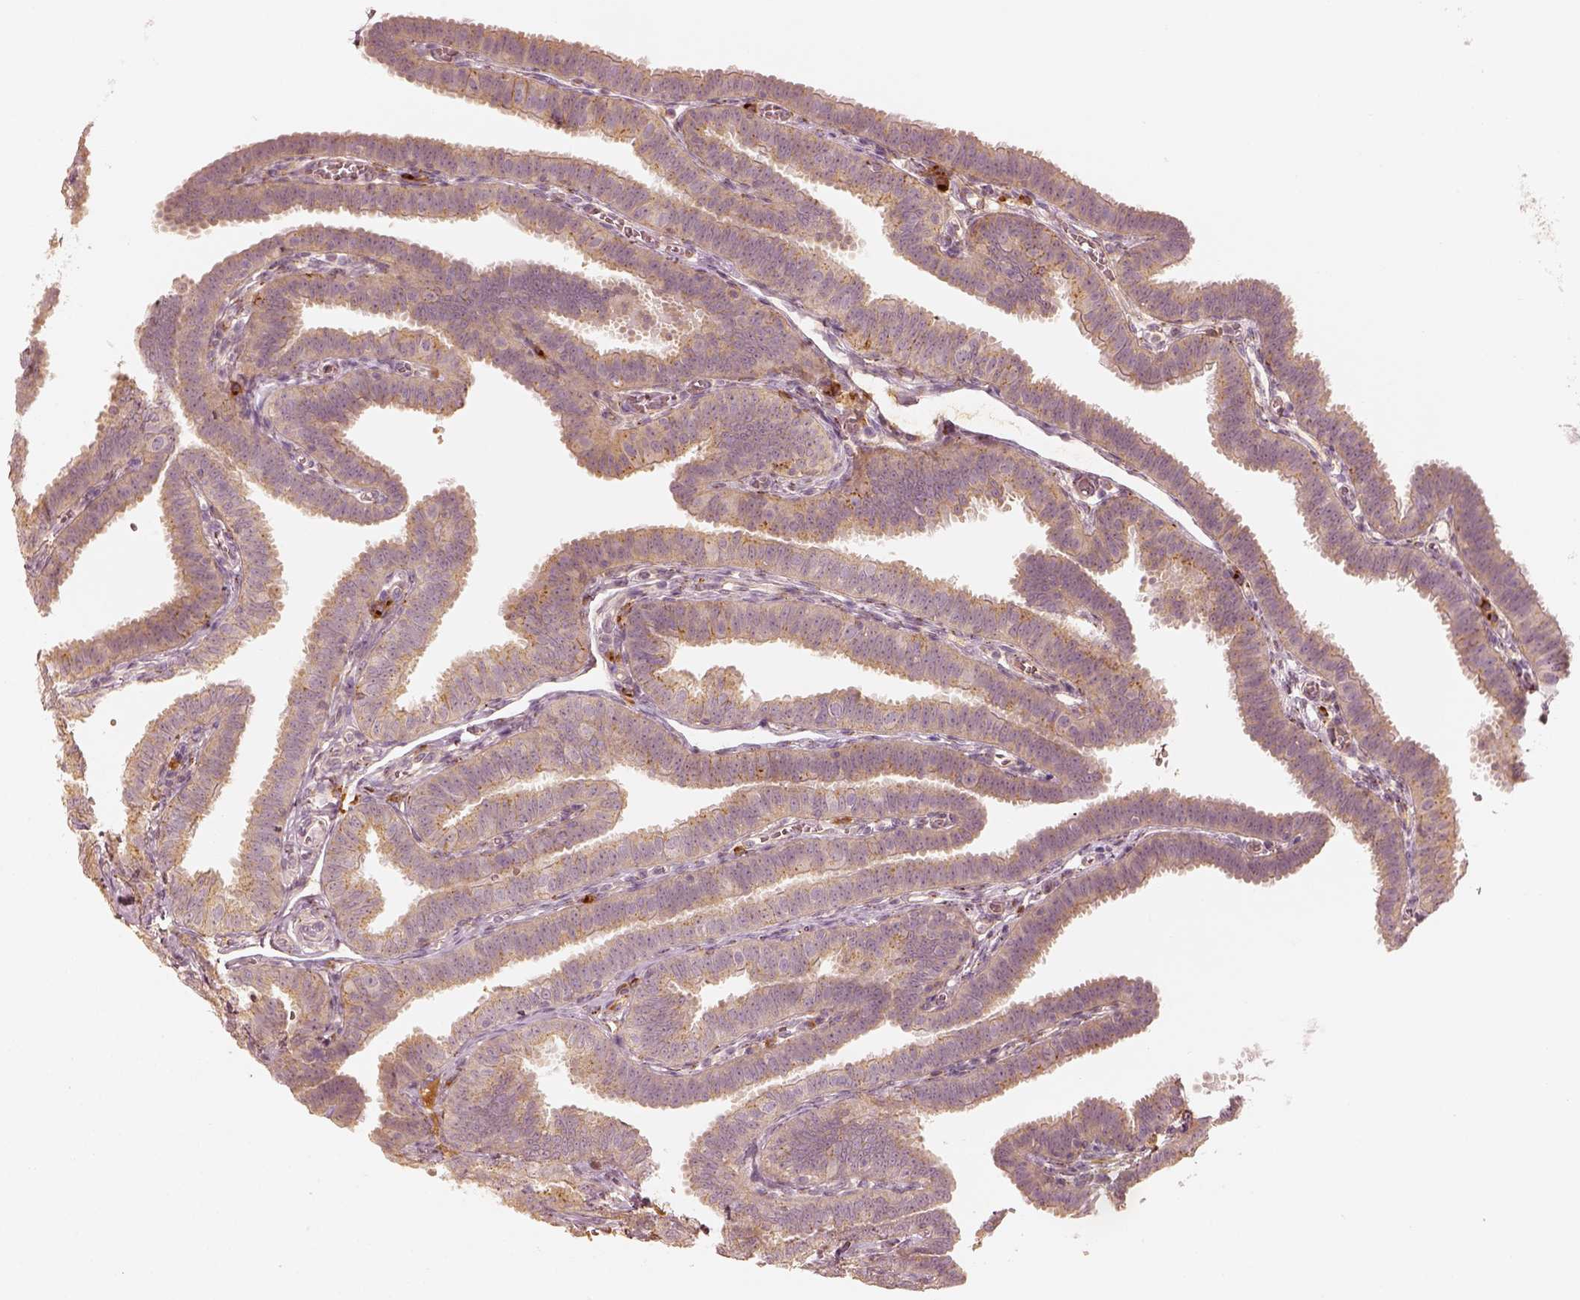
{"staining": {"intensity": "weak", "quantity": "25%-75%", "location": "cytoplasmic/membranous"}, "tissue": "fallopian tube", "cell_type": "Glandular cells", "image_type": "normal", "snomed": [{"axis": "morphology", "description": "Normal tissue, NOS"}, {"axis": "topography", "description": "Fallopian tube"}], "caption": "Immunohistochemistry (IHC) (DAB (3,3'-diaminobenzidine)) staining of normal human fallopian tube demonstrates weak cytoplasmic/membranous protein expression in about 25%-75% of glandular cells. The protein of interest is shown in brown color, while the nuclei are stained blue.", "gene": "GORASP2", "patient": {"sex": "female", "age": 25}}